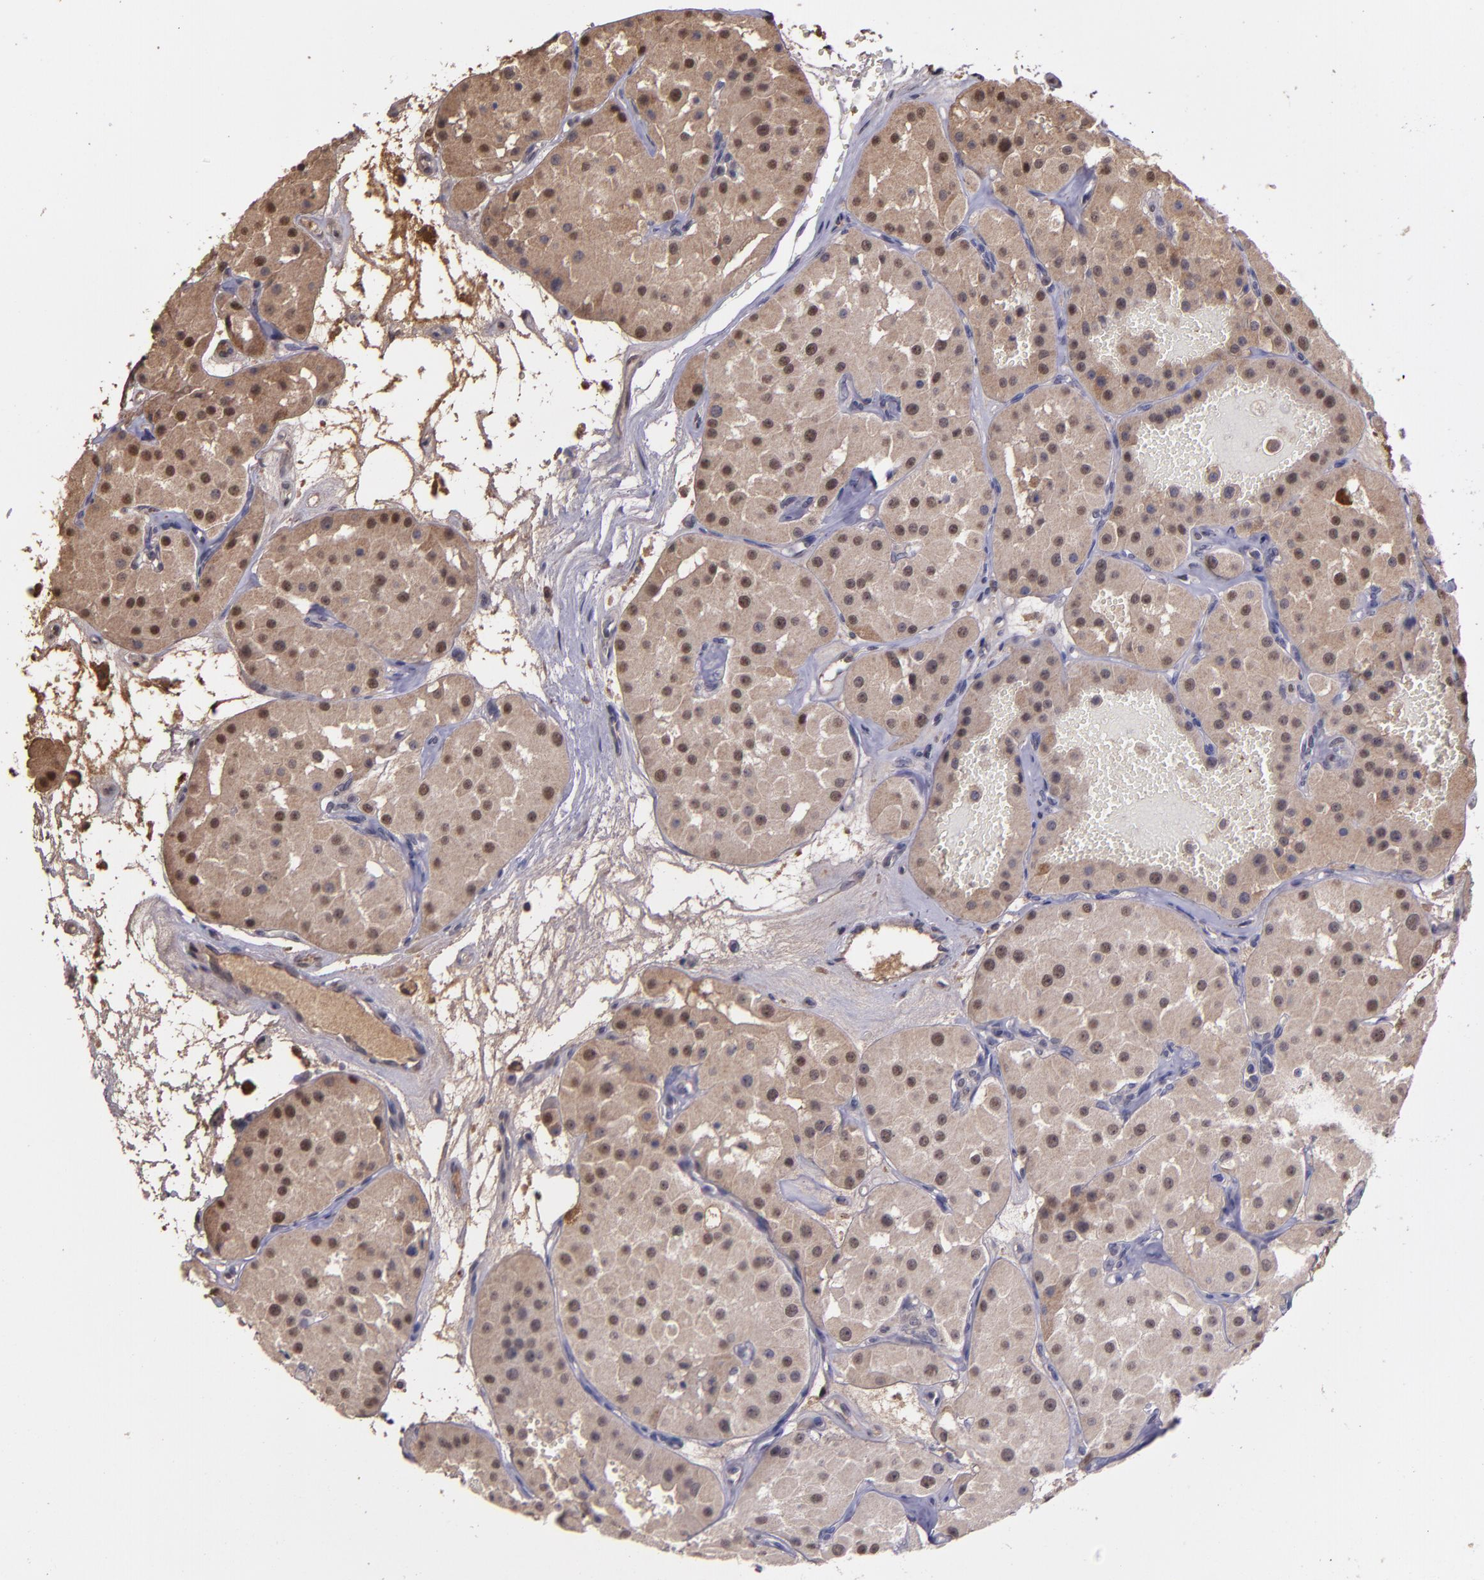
{"staining": {"intensity": "moderate", "quantity": ">75%", "location": "cytoplasmic/membranous,nuclear"}, "tissue": "renal cancer", "cell_type": "Tumor cells", "image_type": "cancer", "snomed": [{"axis": "morphology", "description": "Adenocarcinoma, uncertain malignant potential"}, {"axis": "topography", "description": "Kidney"}], "caption": "IHC of human adenocarcinoma,  uncertain malignant potential (renal) displays medium levels of moderate cytoplasmic/membranous and nuclear staining in approximately >75% of tumor cells.", "gene": "SERPINF2", "patient": {"sex": "male", "age": 63}}